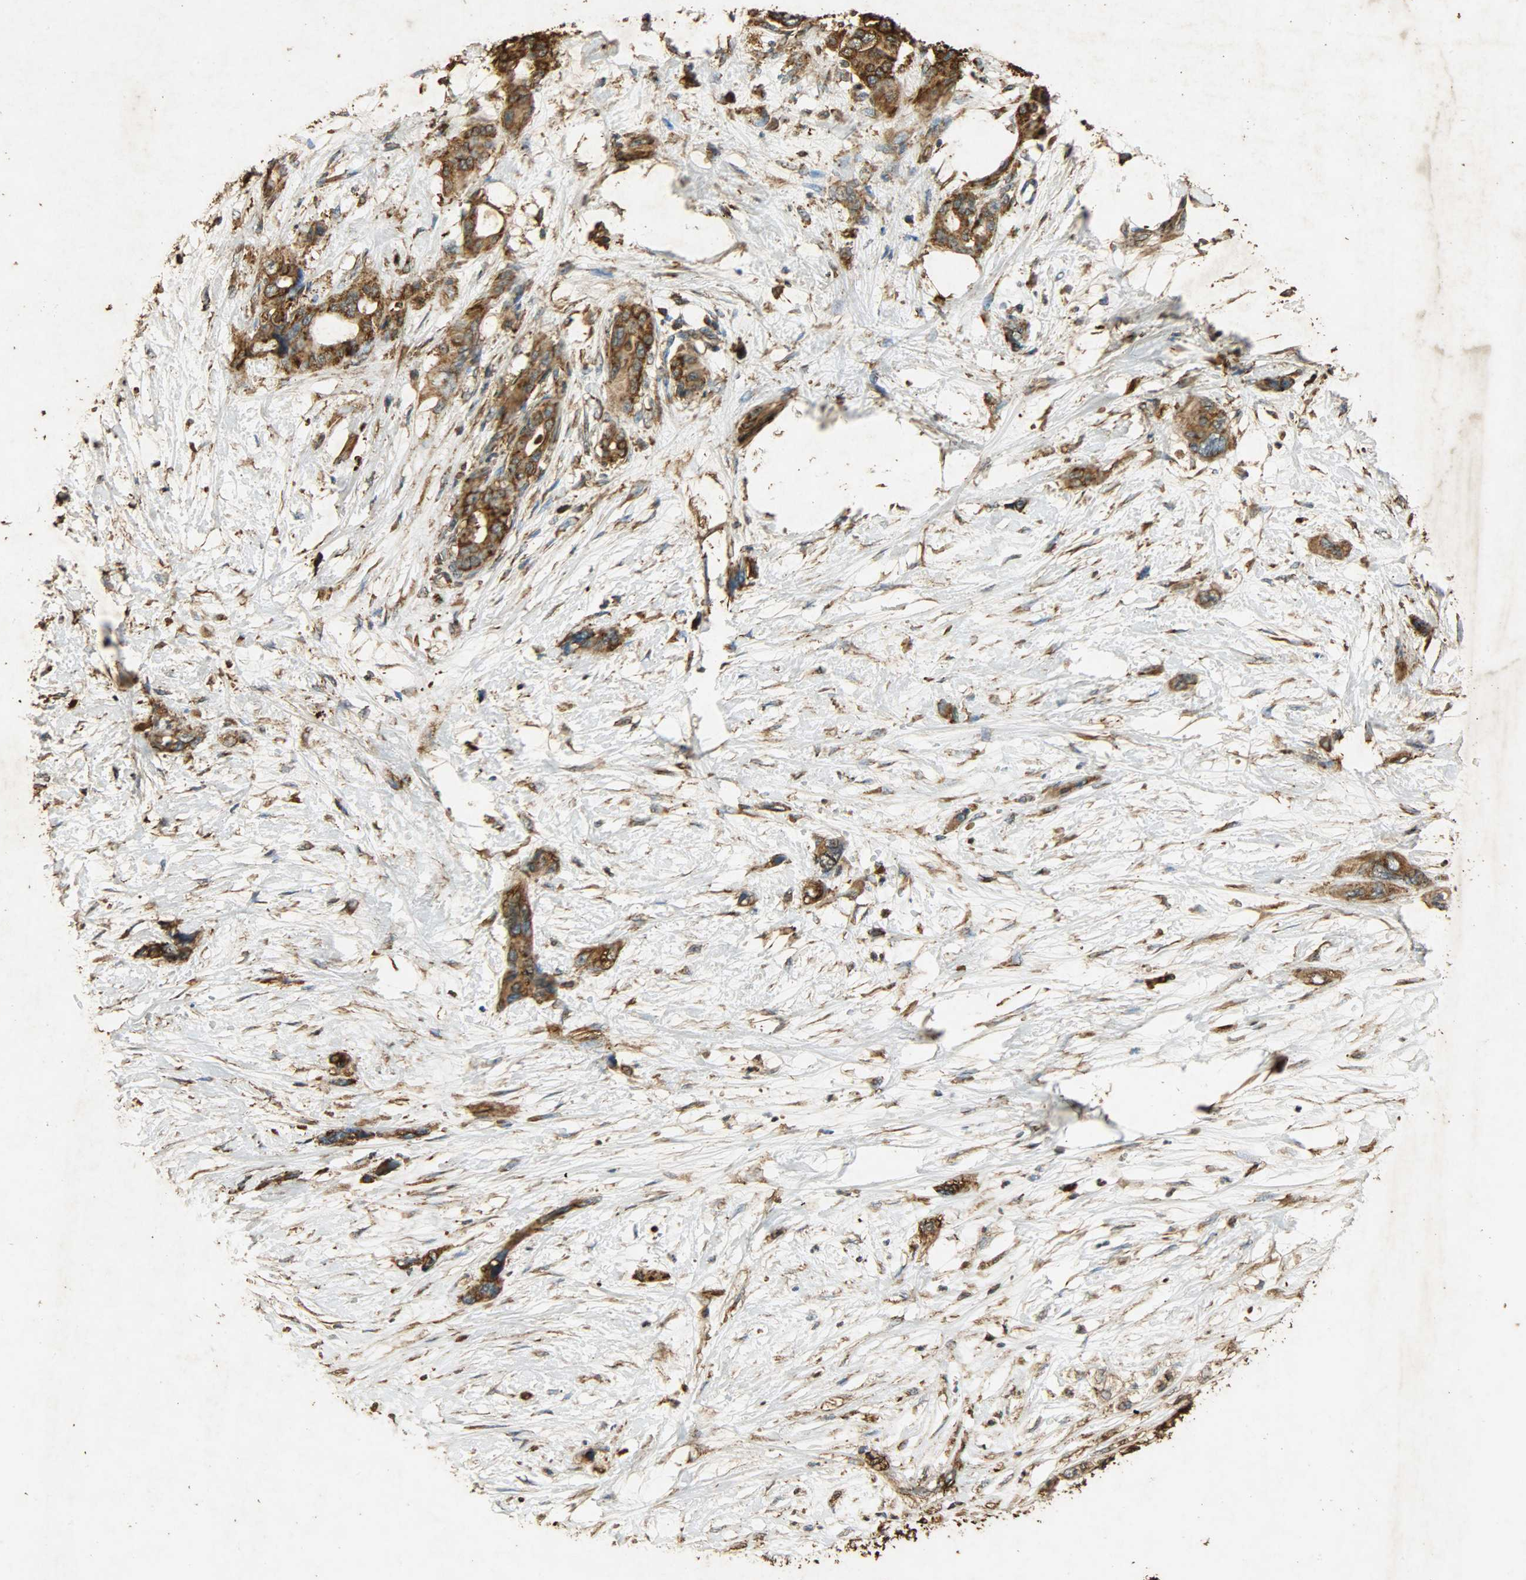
{"staining": {"intensity": "strong", "quantity": ">75%", "location": "cytoplasmic/membranous"}, "tissue": "pancreatic cancer", "cell_type": "Tumor cells", "image_type": "cancer", "snomed": [{"axis": "morphology", "description": "Adenocarcinoma, NOS"}, {"axis": "topography", "description": "Pancreas"}], "caption": "Protein analysis of adenocarcinoma (pancreatic) tissue exhibits strong cytoplasmic/membranous positivity in about >75% of tumor cells. (Stains: DAB in brown, nuclei in blue, Microscopy: brightfield microscopy at high magnification).", "gene": "HSP90B1", "patient": {"sex": "male", "age": 46}}